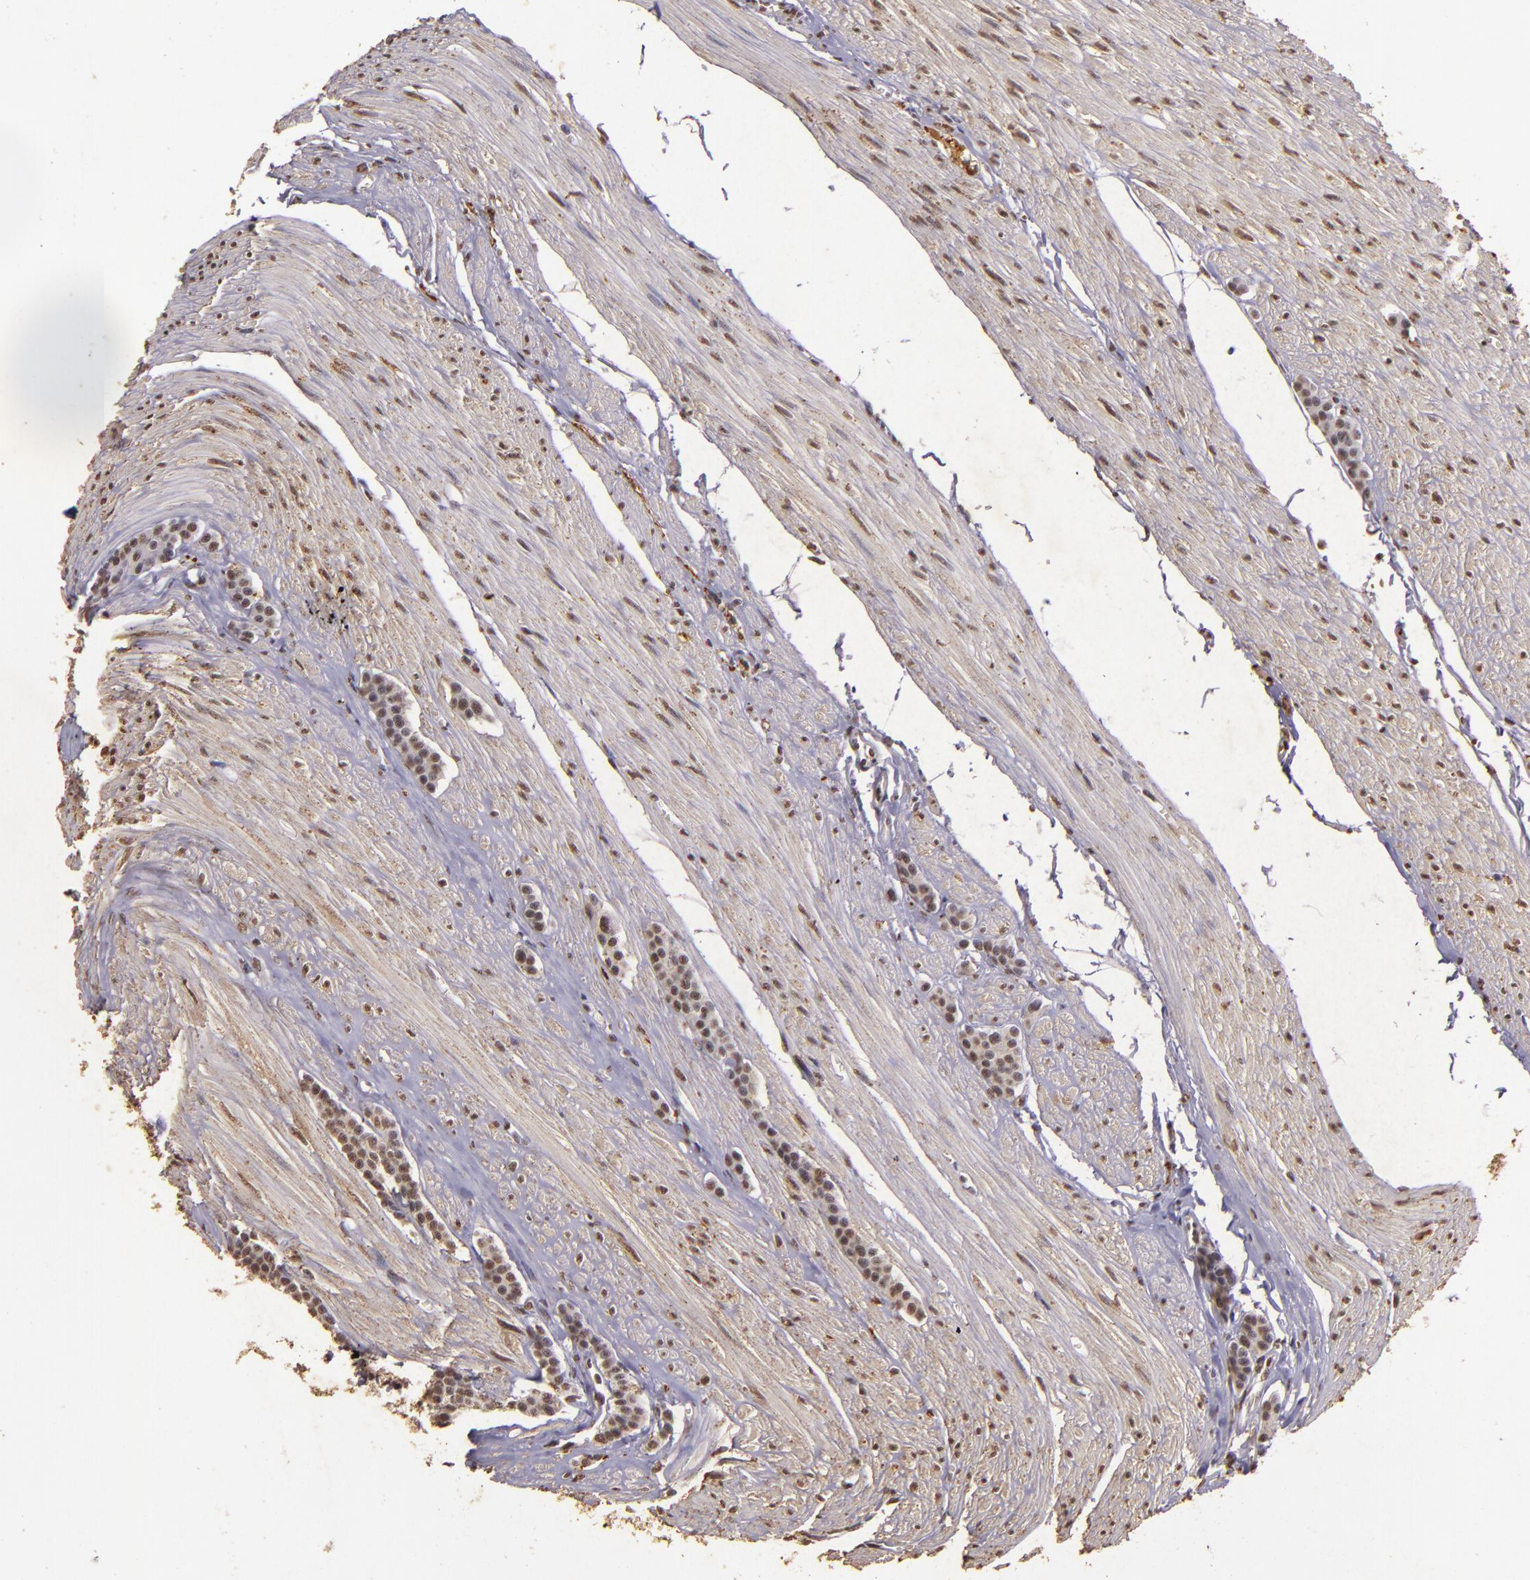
{"staining": {"intensity": "weak", "quantity": "25%-75%", "location": "nuclear"}, "tissue": "carcinoid", "cell_type": "Tumor cells", "image_type": "cancer", "snomed": [{"axis": "morphology", "description": "Carcinoid, malignant, NOS"}, {"axis": "topography", "description": "Small intestine"}], "caption": "Brown immunohistochemical staining in carcinoid displays weak nuclear staining in approximately 25%-75% of tumor cells.", "gene": "CBX3", "patient": {"sex": "male", "age": 60}}